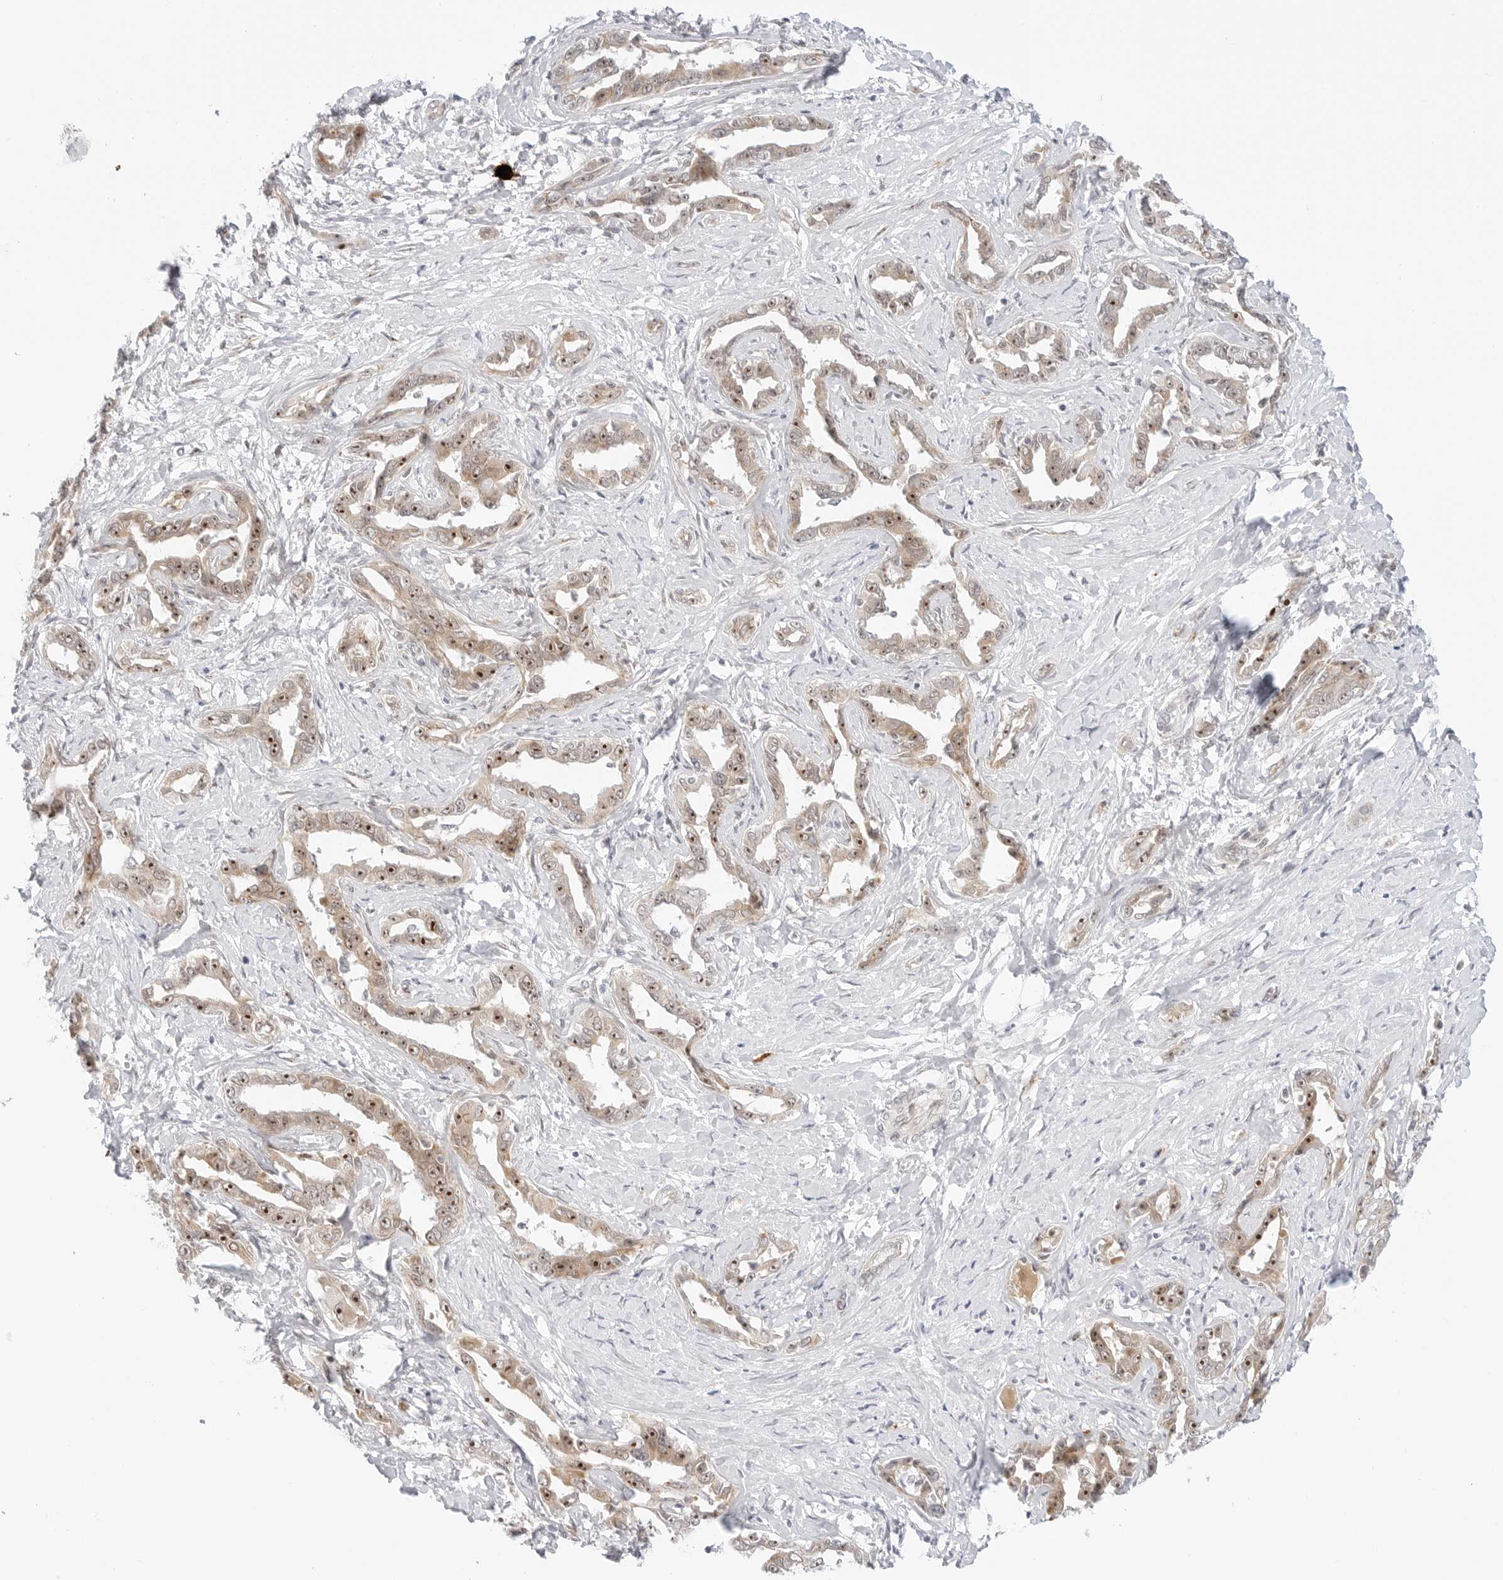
{"staining": {"intensity": "strong", "quantity": "25%-75%", "location": "nuclear"}, "tissue": "liver cancer", "cell_type": "Tumor cells", "image_type": "cancer", "snomed": [{"axis": "morphology", "description": "Cholangiocarcinoma"}, {"axis": "topography", "description": "Liver"}], "caption": "Cholangiocarcinoma (liver) stained with immunohistochemistry demonstrates strong nuclear staining in about 25%-75% of tumor cells.", "gene": "HIPK3", "patient": {"sex": "male", "age": 59}}